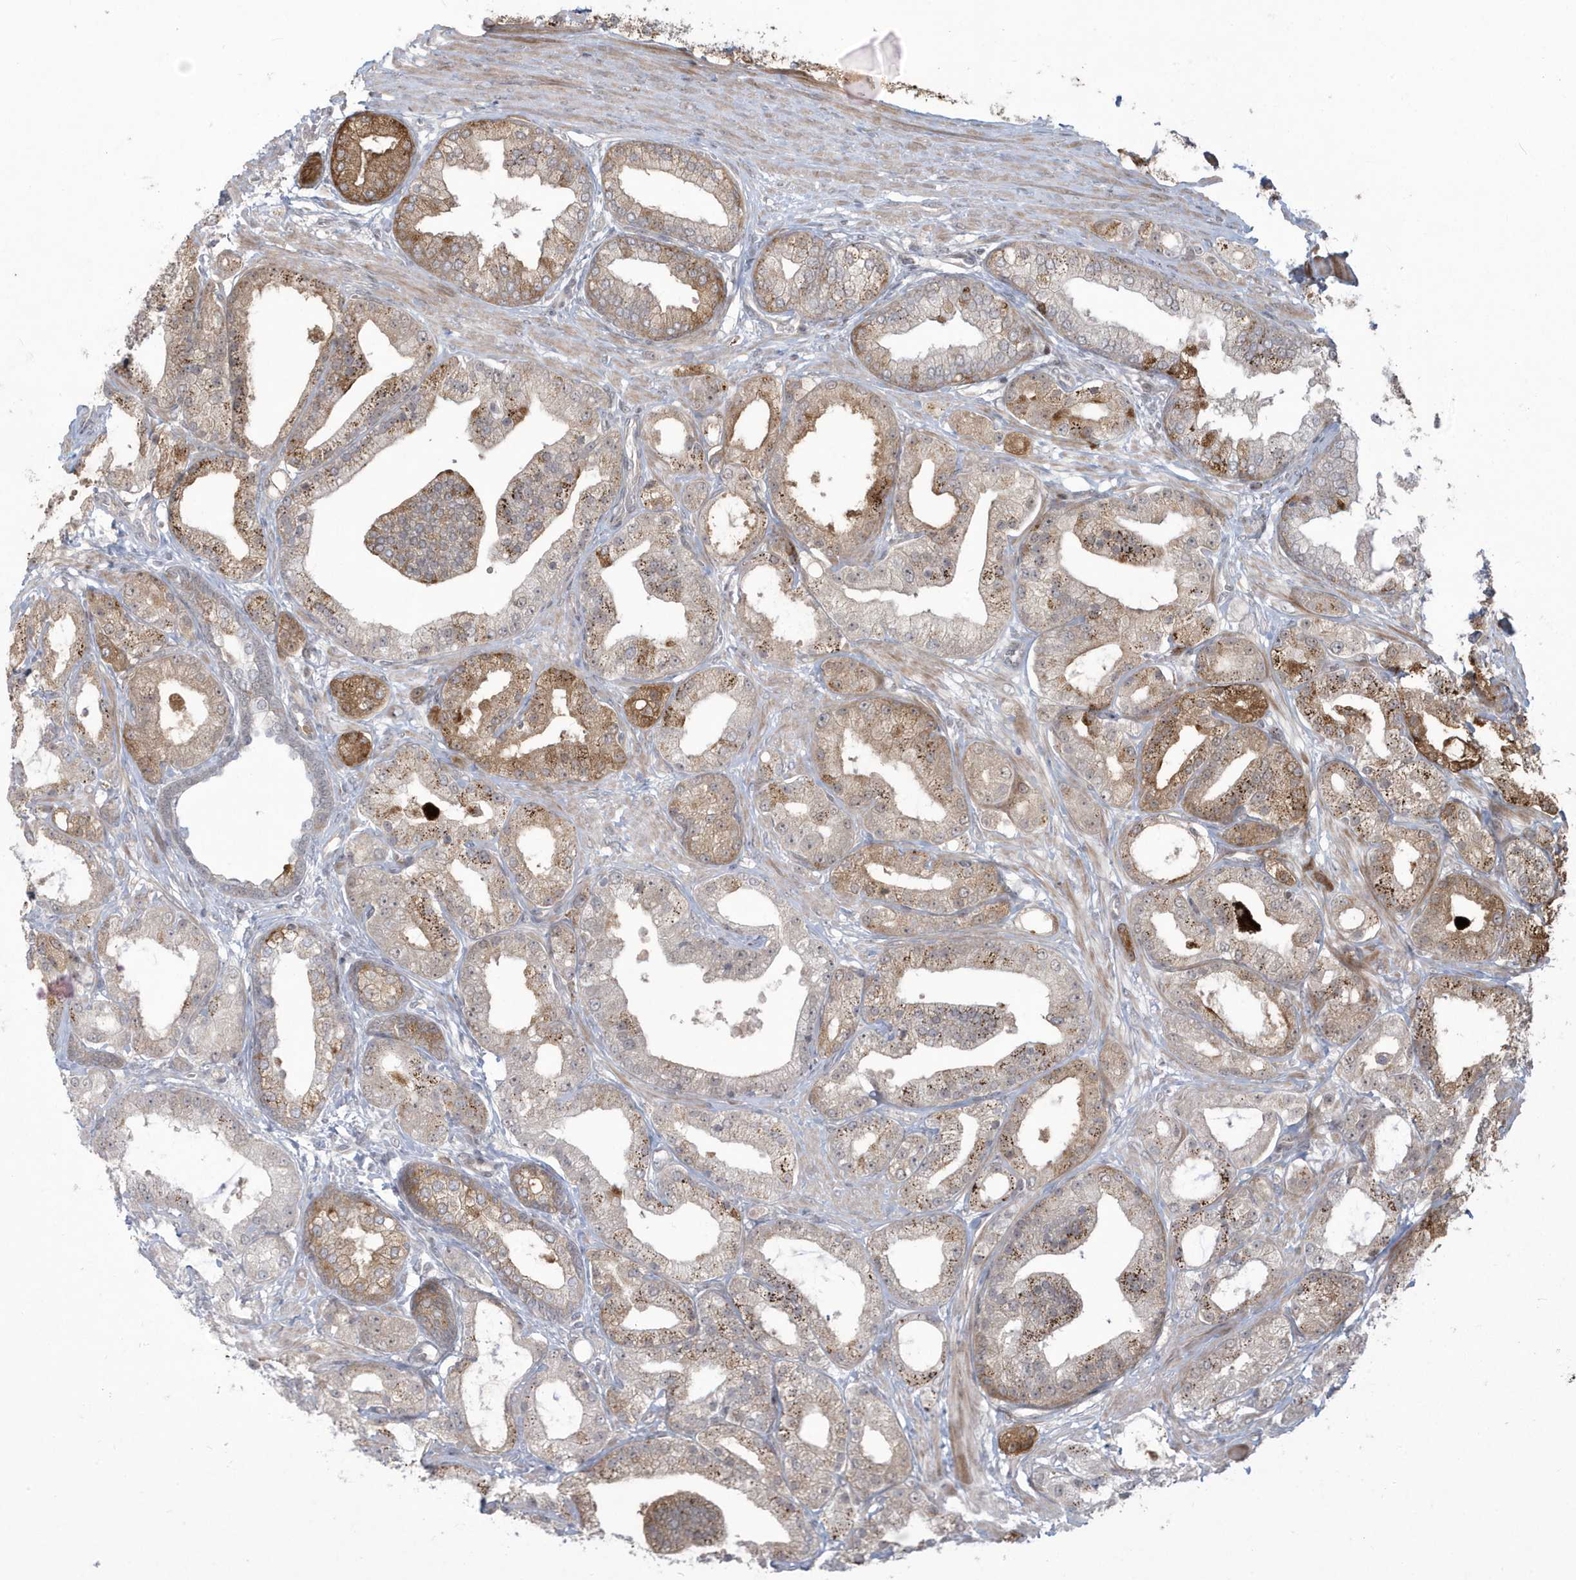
{"staining": {"intensity": "moderate", "quantity": "25%-75%", "location": "cytoplasmic/membranous"}, "tissue": "prostate cancer", "cell_type": "Tumor cells", "image_type": "cancer", "snomed": [{"axis": "morphology", "description": "Adenocarcinoma, Low grade"}, {"axis": "topography", "description": "Prostate"}], "caption": "An immunohistochemistry (IHC) image of tumor tissue is shown. Protein staining in brown shows moderate cytoplasmic/membranous positivity in prostate cancer within tumor cells. The staining was performed using DAB to visualize the protein expression in brown, while the nuclei were stained in blue with hematoxylin (Magnification: 20x).", "gene": "C1orf52", "patient": {"sex": "male", "age": 67}}